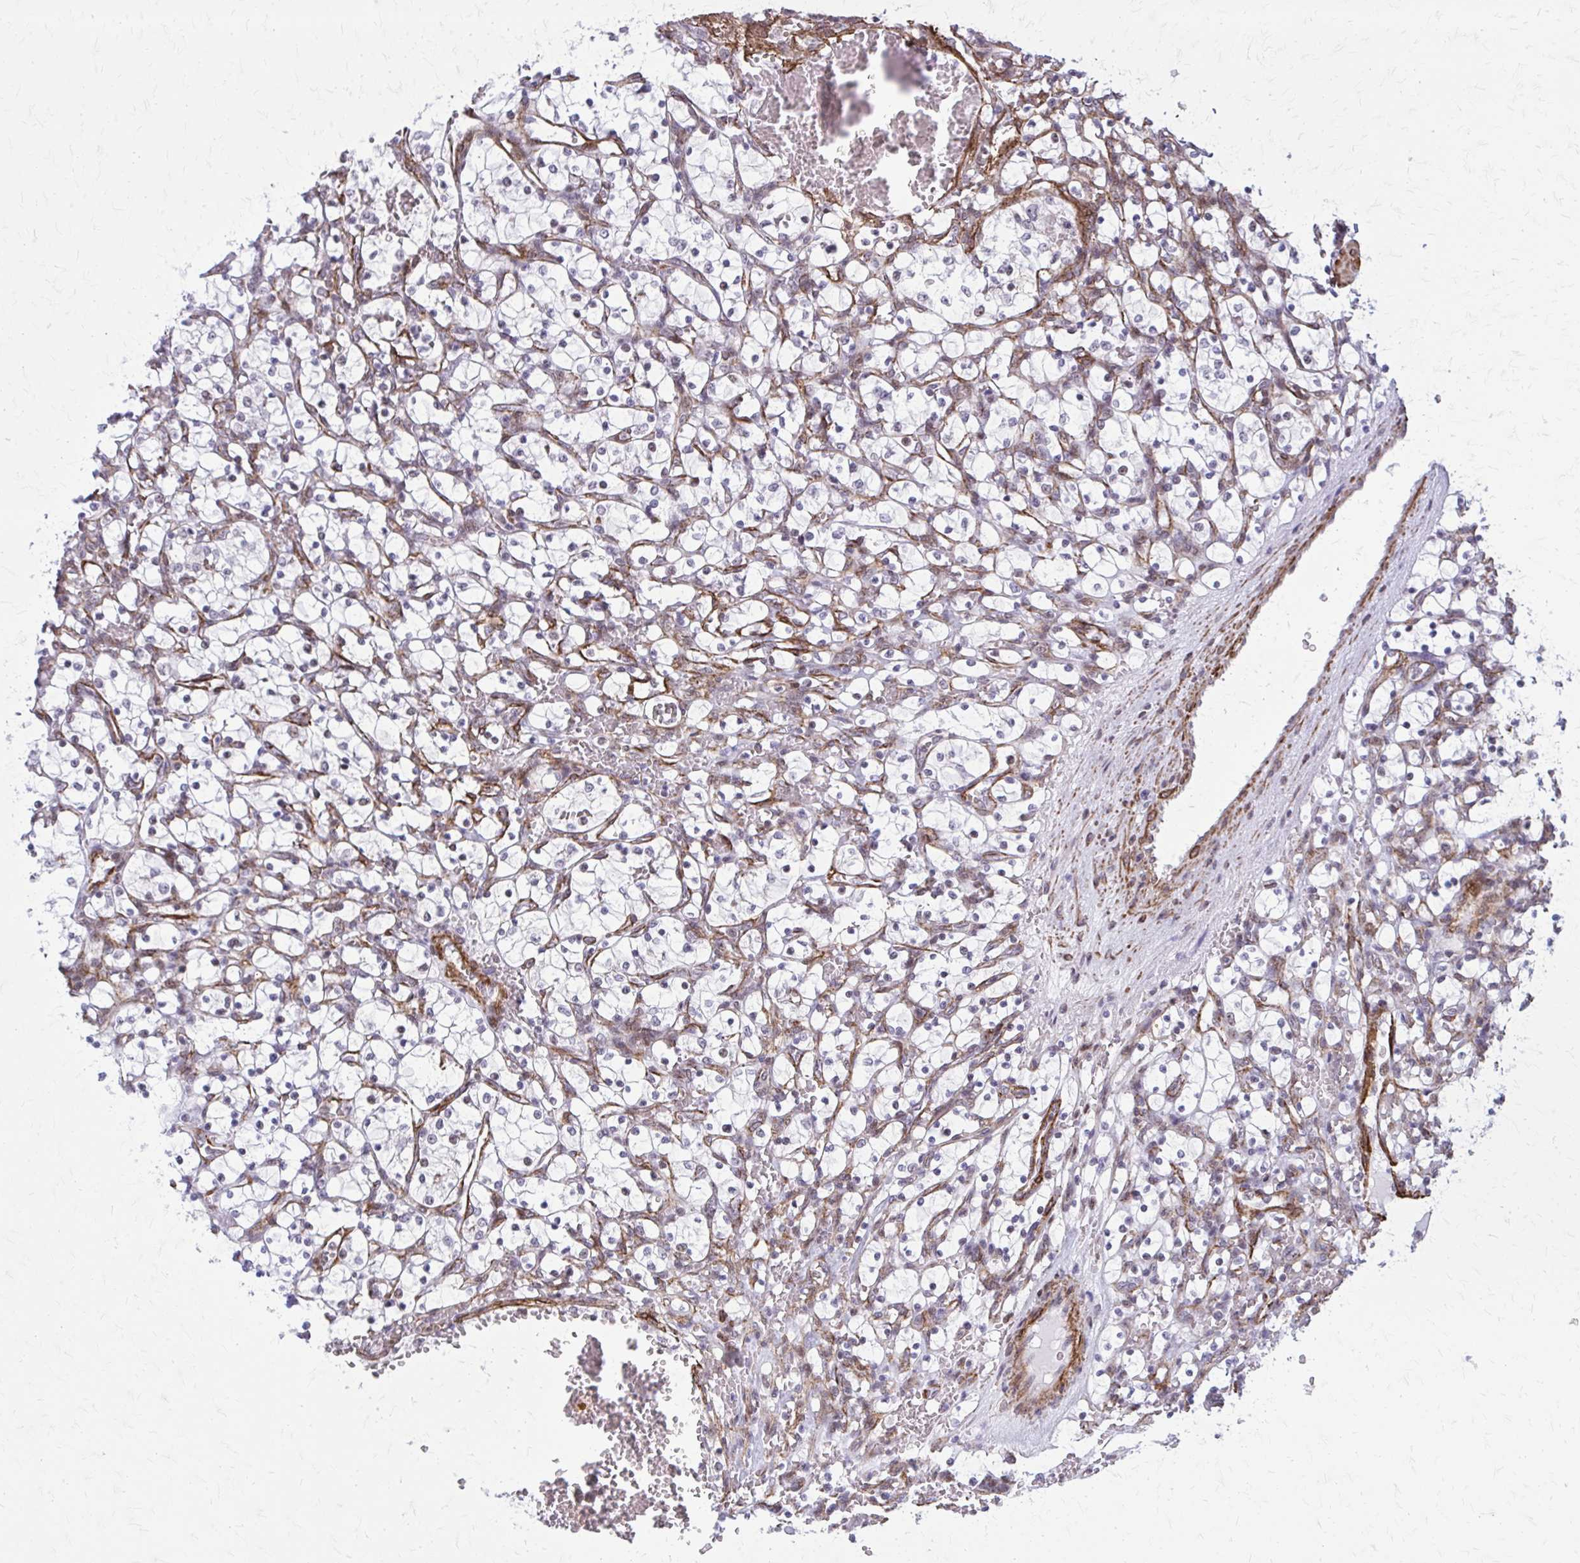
{"staining": {"intensity": "negative", "quantity": "none", "location": "none"}, "tissue": "renal cancer", "cell_type": "Tumor cells", "image_type": "cancer", "snomed": [{"axis": "morphology", "description": "Adenocarcinoma, NOS"}, {"axis": "topography", "description": "Kidney"}], "caption": "A histopathology image of renal cancer (adenocarcinoma) stained for a protein demonstrates no brown staining in tumor cells.", "gene": "NRBF2", "patient": {"sex": "female", "age": 69}}